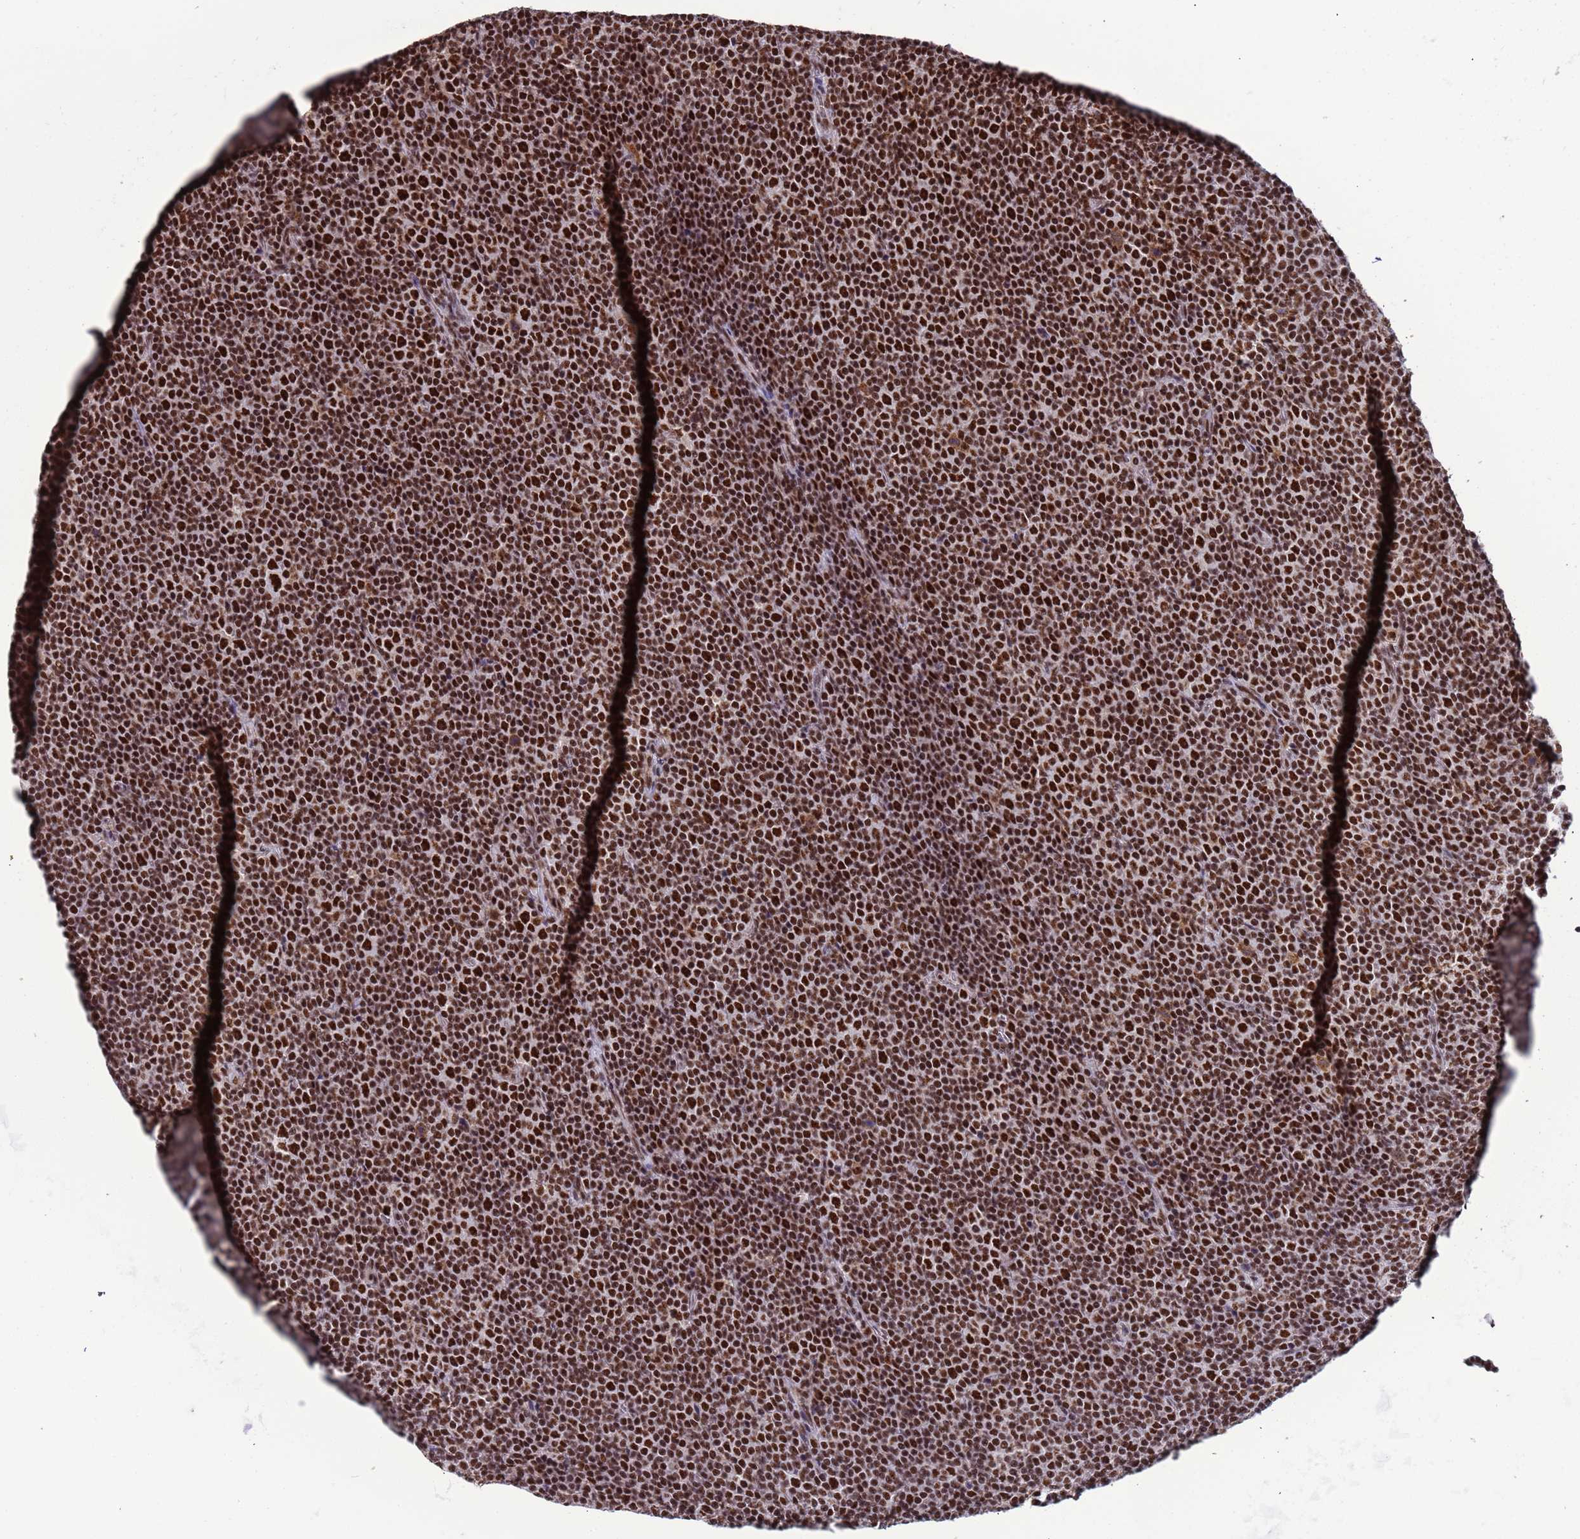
{"staining": {"intensity": "strong", "quantity": ">75%", "location": "nuclear"}, "tissue": "lymphoma", "cell_type": "Tumor cells", "image_type": "cancer", "snomed": [{"axis": "morphology", "description": "Malignant lymphoma, non-Hodgkin's type, Low grade"}, {"axis": "topography", "description": "Lymph node"}], "caption": "Immunohistochemical staining of human lymphoma exhibits high levels of strong nuclear staining in approximately >75% of tumor cells.", "gene": "SRRT", "patient": {"sex": "female", "age": 67}}